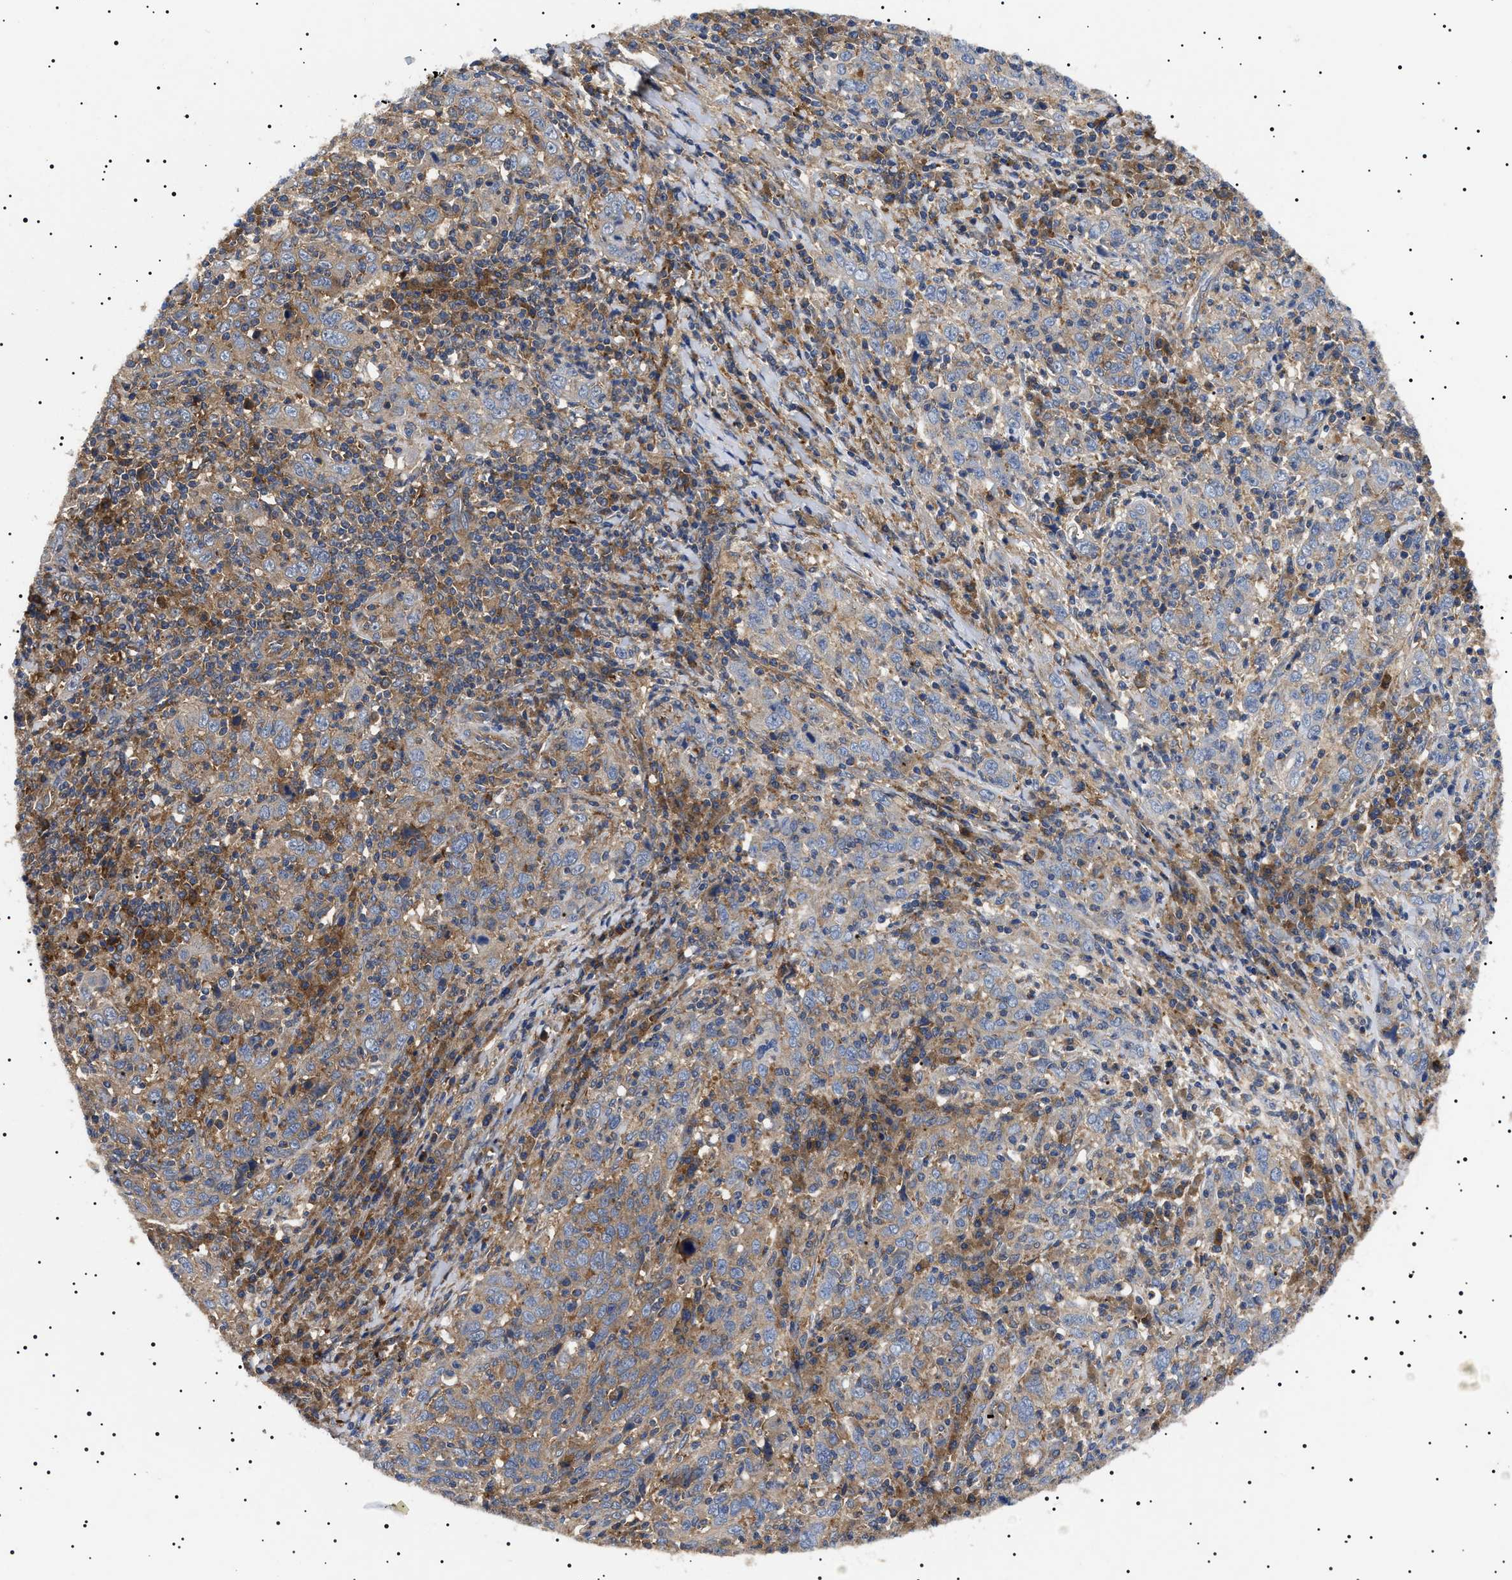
{"staining": {"intensity": "weak", "quantity": "25%-75%", "location": "cytoplasmic/membranous"}, "tissue": "cervical cancer", "cell_type": "Tumor cells", "image_type": "cancer", "snomed": [{"axis": "morphology", "description": "Squamous cell carcinoma, NOS"}, {"axis": "topography", "description": "Cervix"}], "caption": "A micrograph of human cervical squamous cell carcinoma stained for a protein reveals weak cytoplasmic/membranous brown staining in tumor cells.", "gene": "TPP2", "patient": {"sex": "female", "age": 46}}